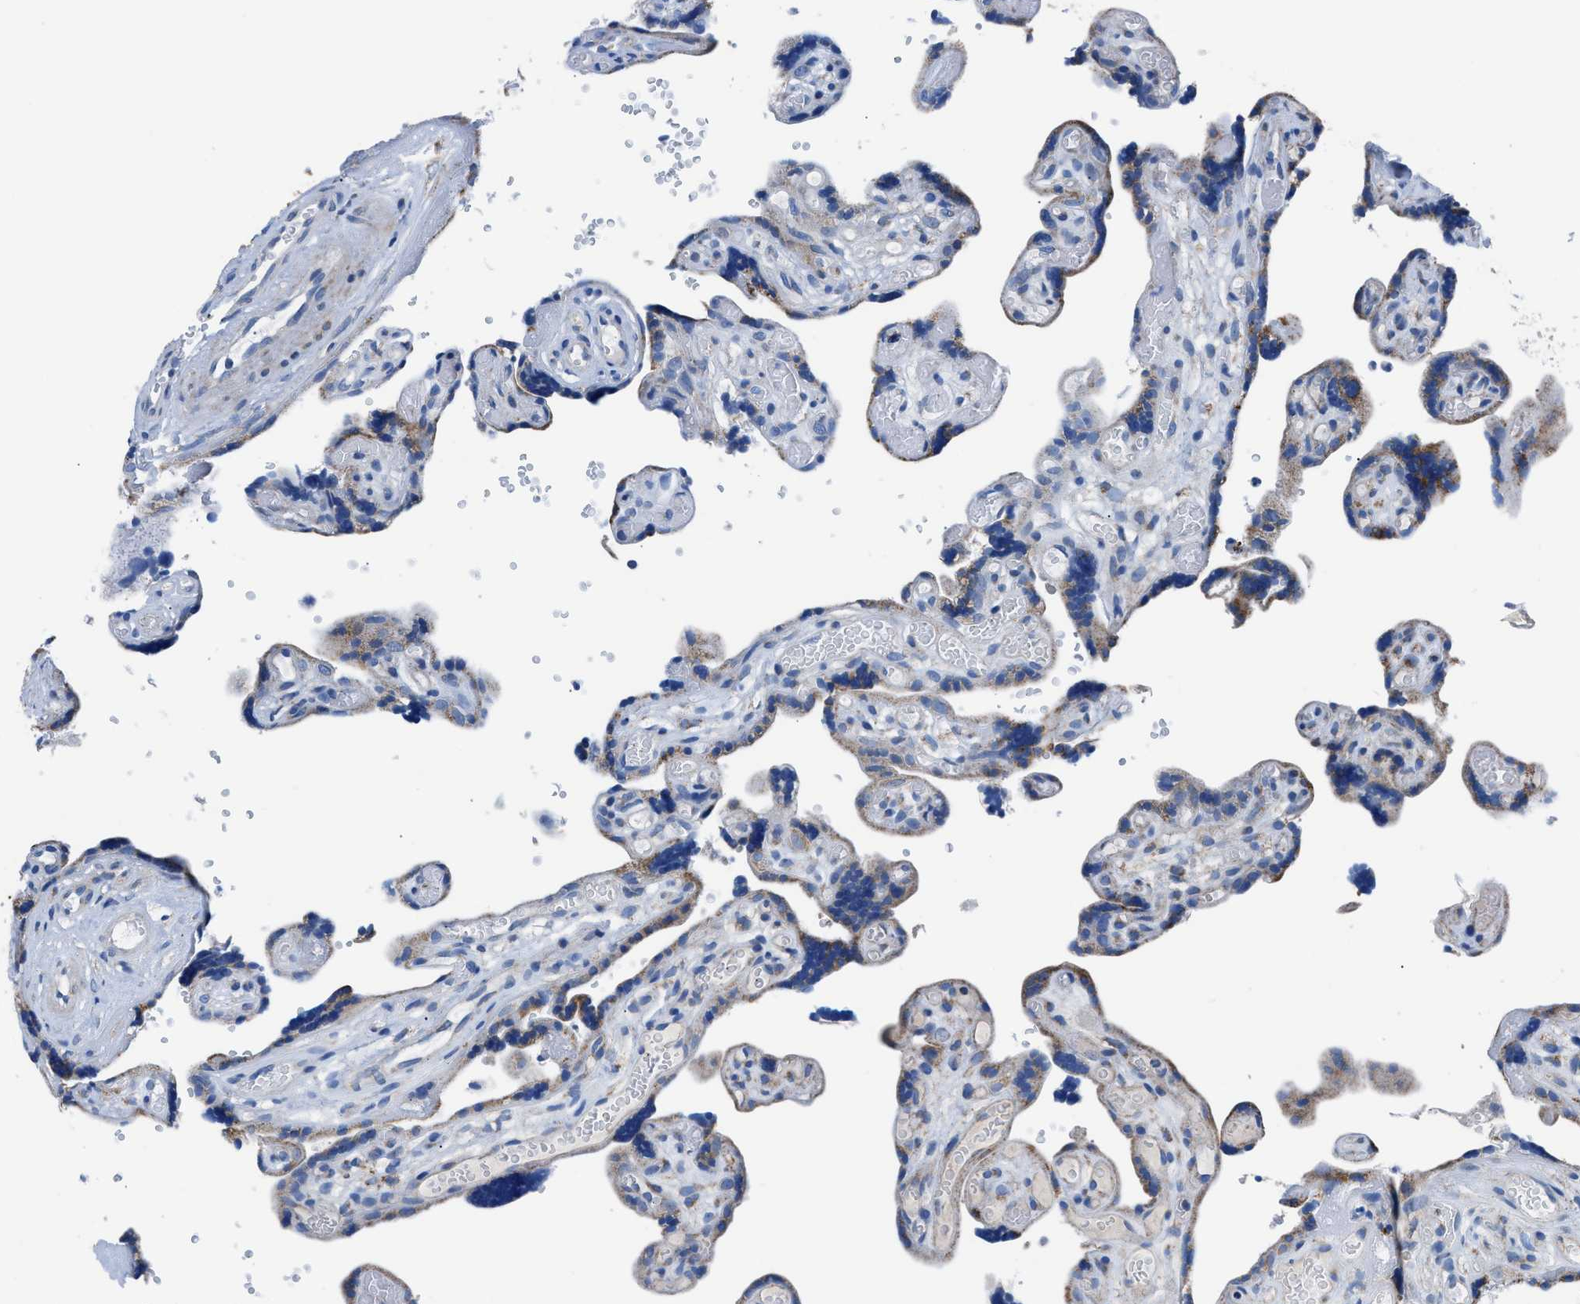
{"staining": {"intensity": "moderate", "quantity": "25%-75%", "location": "cytoplasmic/membranous"}, "tissue": "placenta", "cell_type": "Decidual cells", "image_type": "normal", "snomed": [{"axis": "morphology", "description": "Normal tissue, NOS"}, {"axis": "topography", "description": "Placenta"}], "caption": "DAB (3,3'-diaminobenzidine) immunohistochemical staining of benign placenta displays moderate cytoplasmic/membranous protein positivity in approximately 25%-75% of decidual cells.", "gene": "ZDHHC3", "patient": {"sex": "female", "age": 30}}